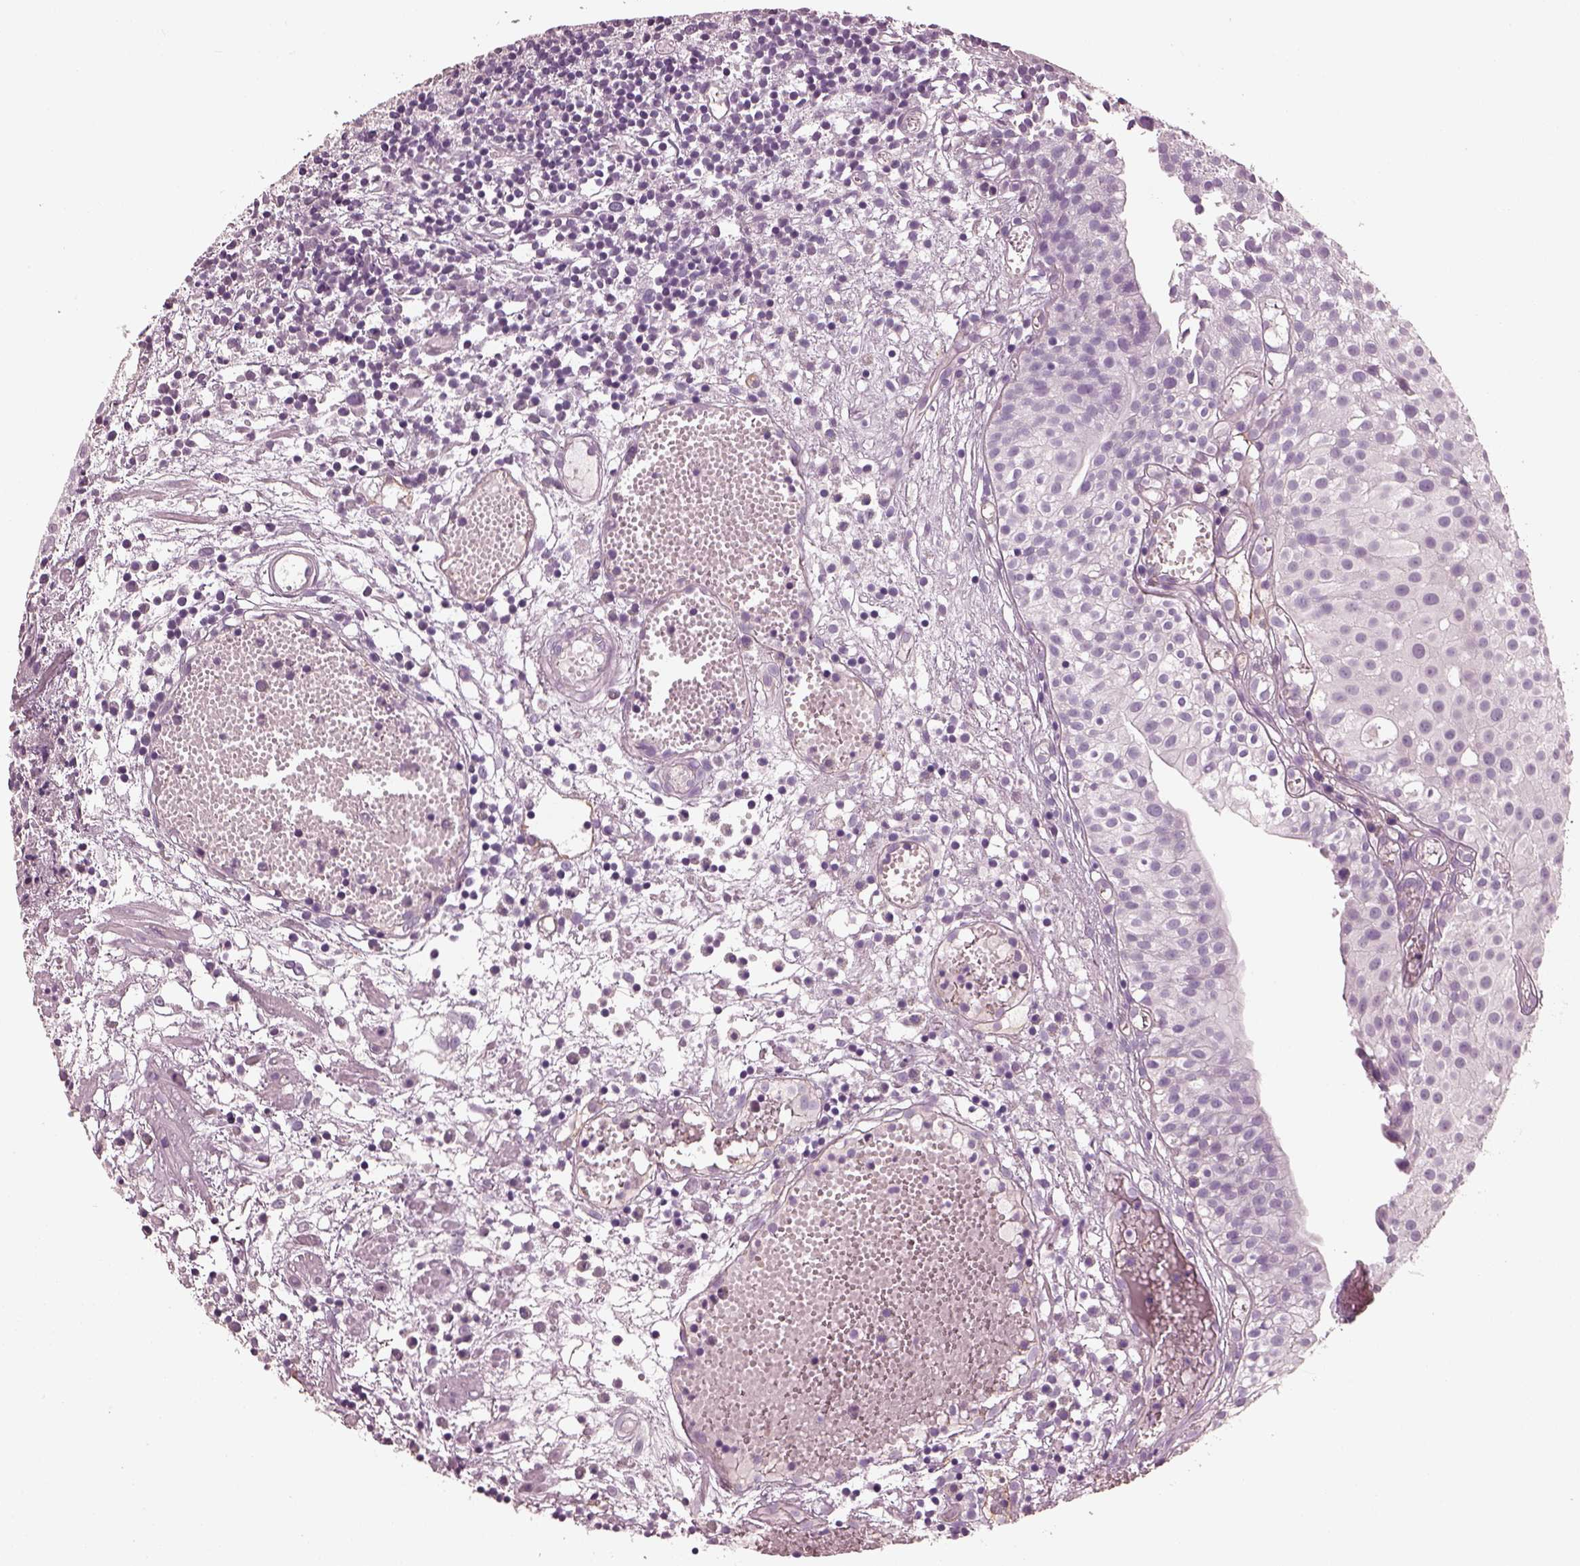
{"staining": {"intensity": "negative", "quantity": "none", "location": "none"}, "tissue": "urothelial cancer", "cell_type": "Tumor cells", "image_type": "cancer", "snomed": [{"axis": "morphology", "description": "Urothelial carcinoma, Low grade"}, {"axis": "topography", "description": "Urinary bladder"}], "caption": "Protein analysis of low-grade urothelial carcinoma demonstrates no significant staining in tumor cells.", "gene": "EIF4E1B", "patient": {"sex": "male", "age": 79}}